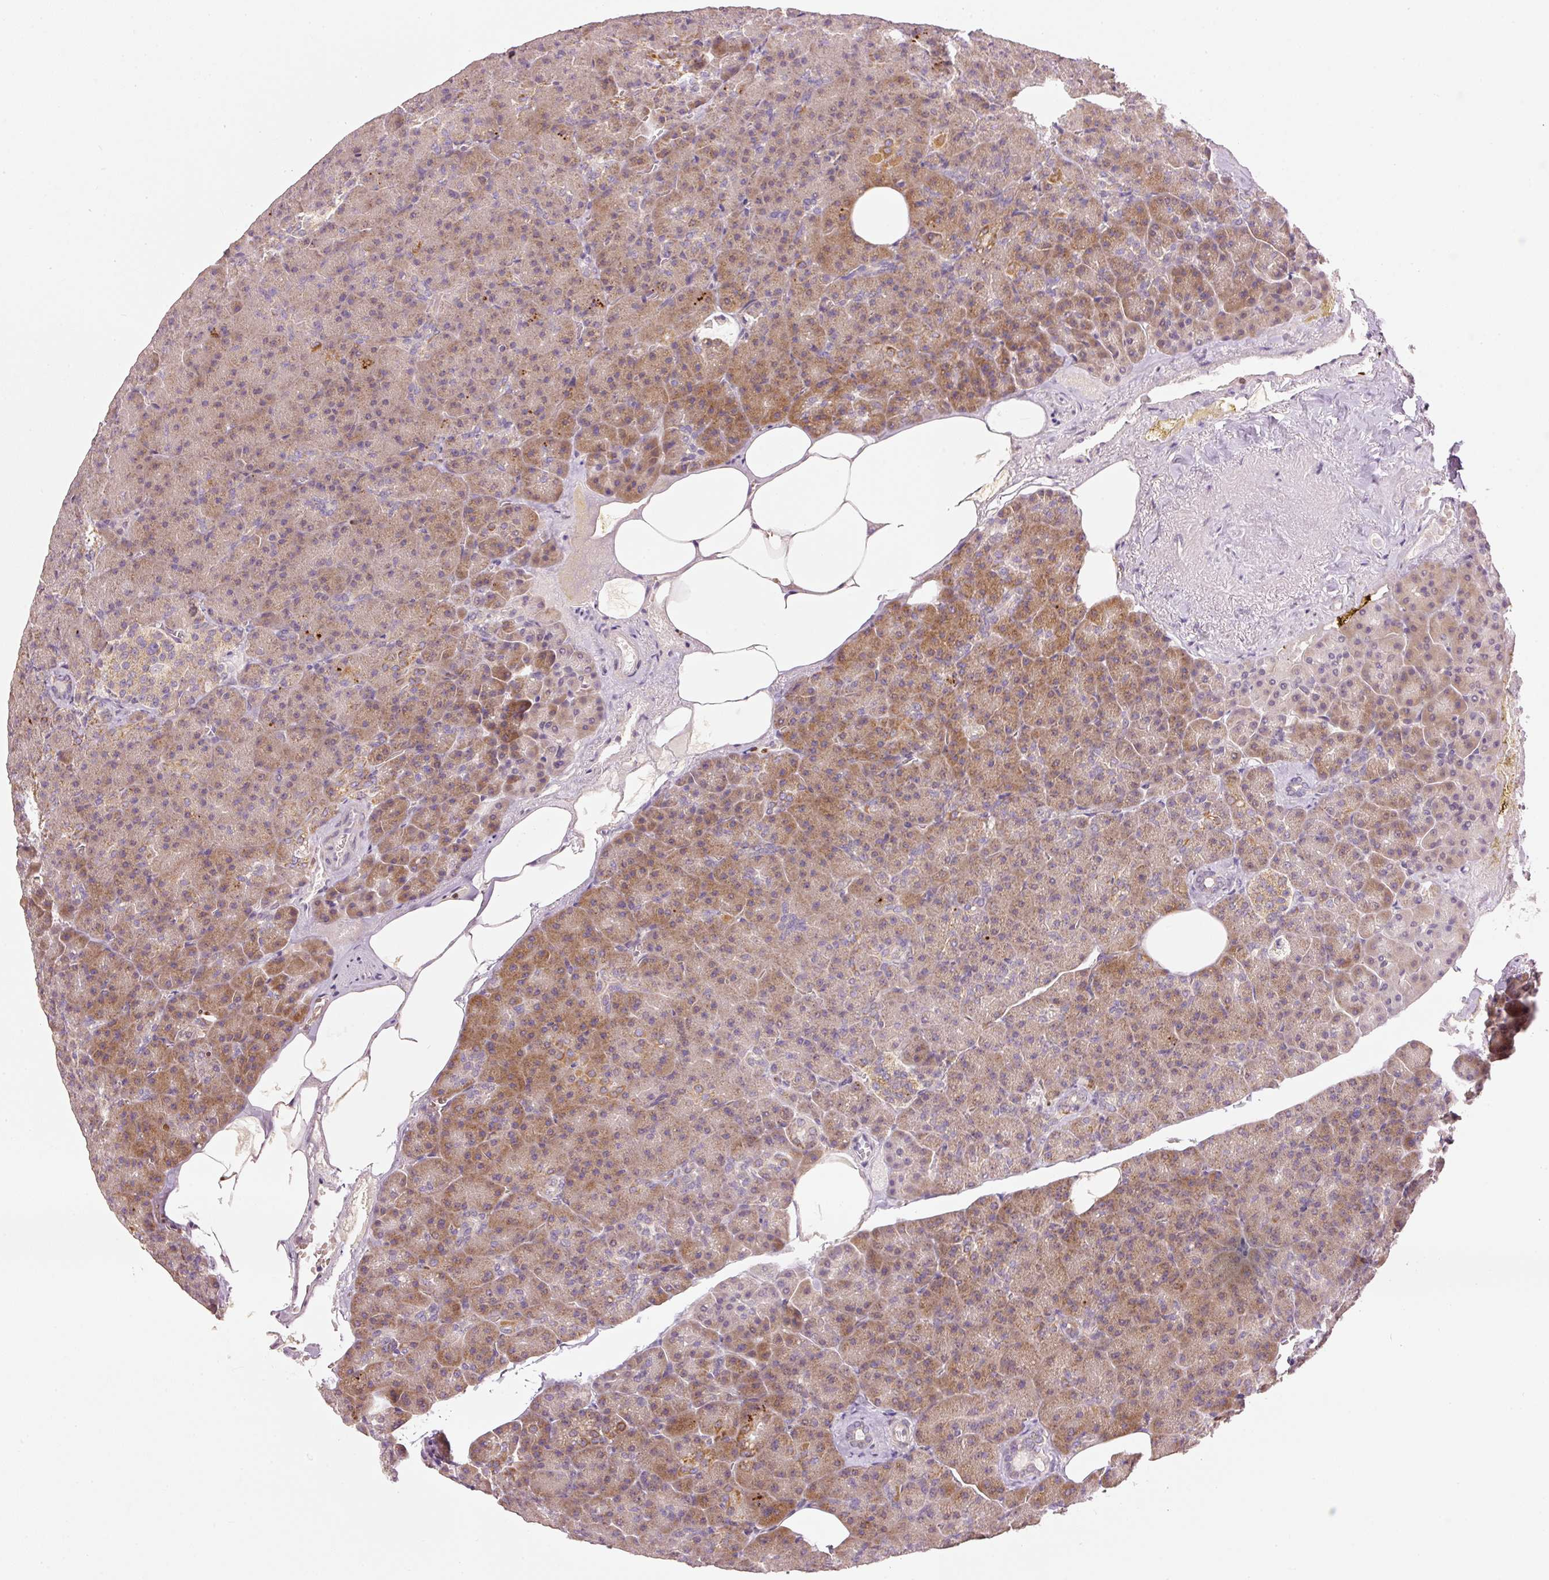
{"staining": {"intensity": "moderate", "quantity": ">75%", "location": "cytoplasmic/membranous"}, "tissue": "pancreas", "cell_type": "Exocrine glandular cells", "image_type": "normal", "snomed": [{"axis": "morphology", "description": "Normal tissue, NOS"}, {"axis": "topography", "description": "Pancreas"}], "caption": "IHC staining of normal pancreas, which displays medium levels of moderate cytoplasmic/membranous positivity in about >75% of exocrine glandular cells indicating moderate cytoplasmic/membranous protein expression. The staining was performed using DAB (brown) for protein detection and nuclei were counterstained in hematoxylin (blue).", "gene": "MTHFD1L", "patient": {"sex": "female", "age": 74}}